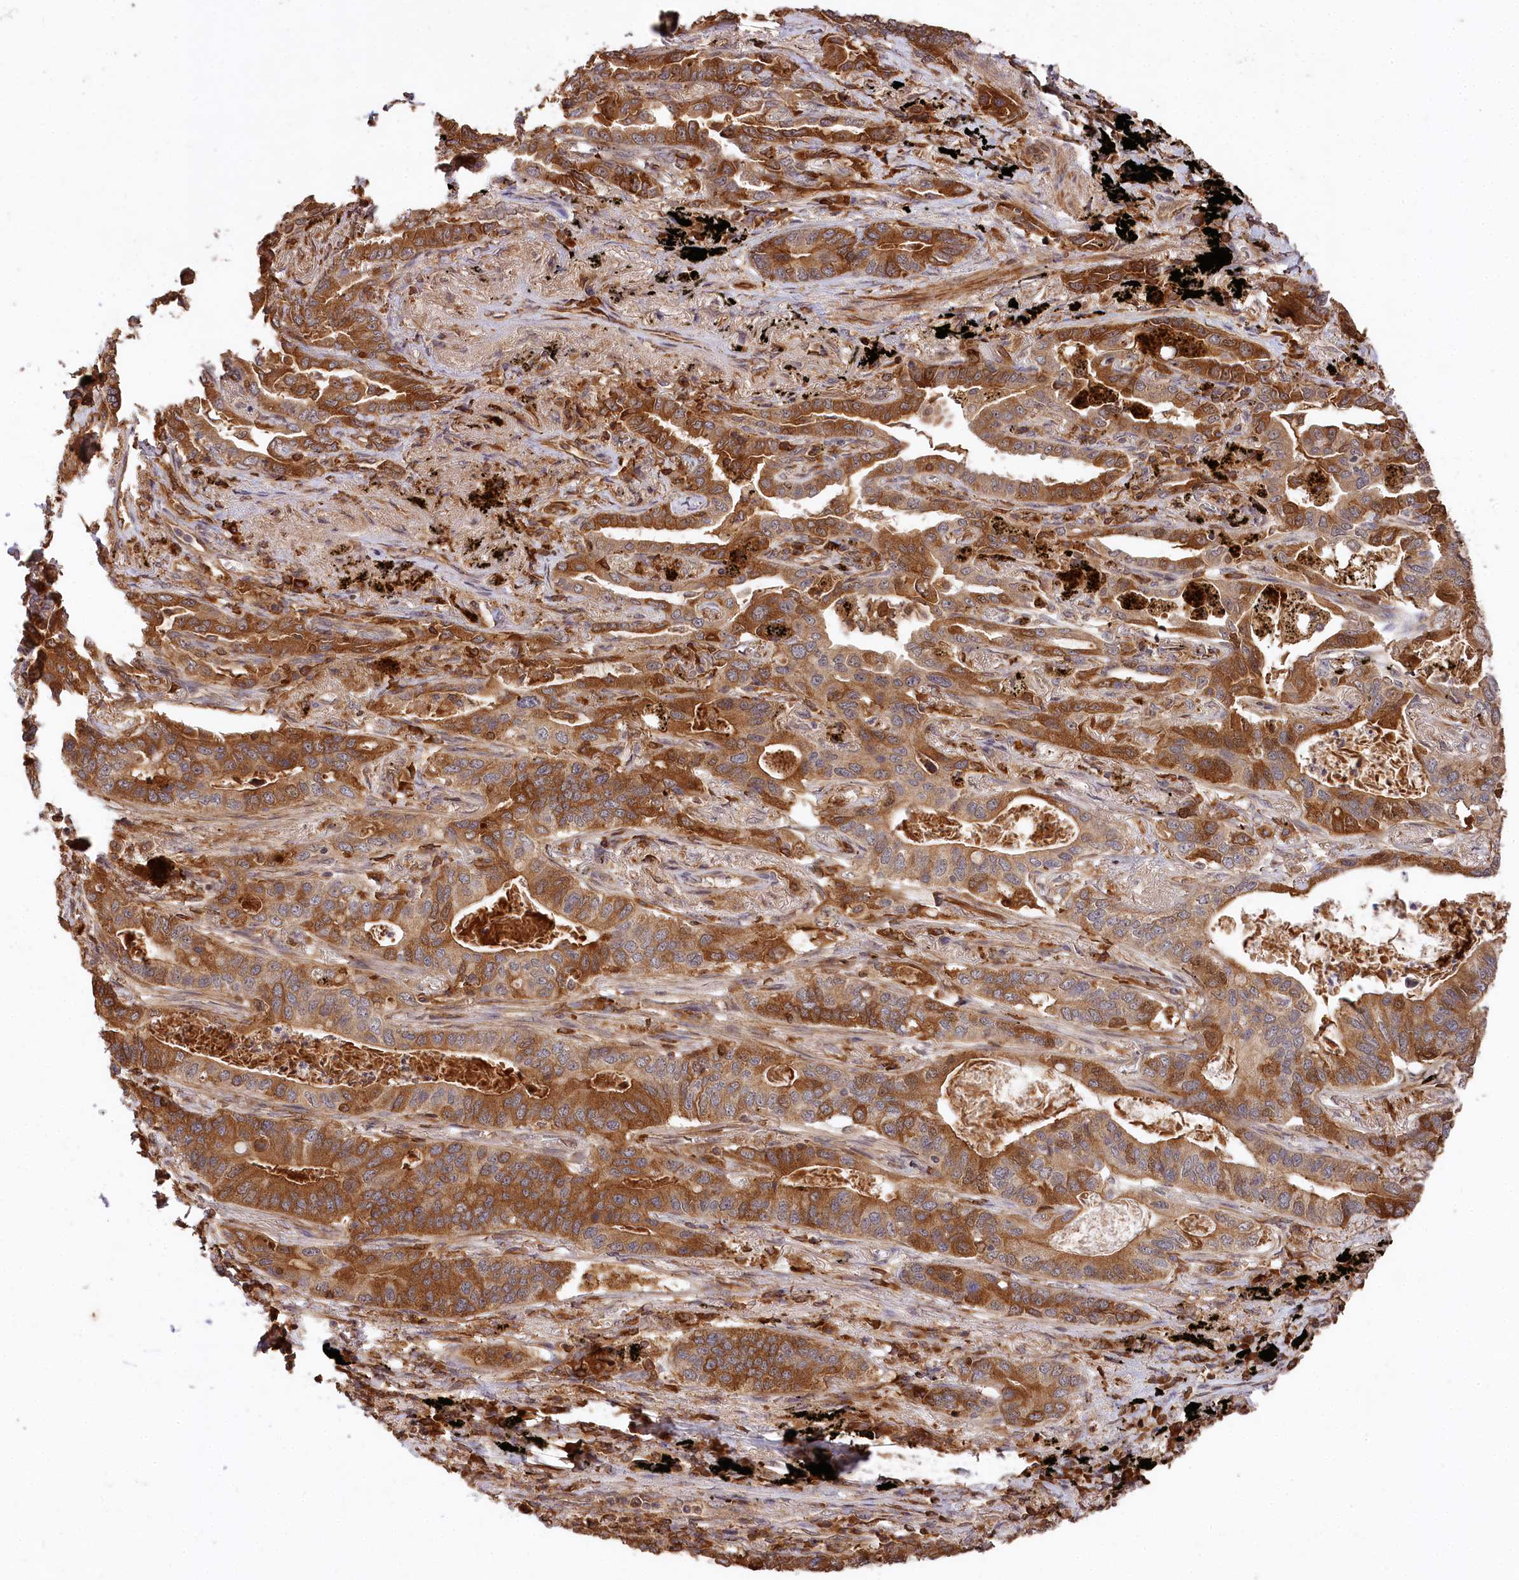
{"staining": {"intensity": "moderate", "quantity": ">75%", "location": "cytoplasmic/membranous"}, "tissue": "lung cancer", "cell_type": "Tumor cells", "image_type": "cancer", "snomed": [{"axis": "morphology", "description": "Adenocarcinoma, NOS"}, {"axis": "topography", "description": "Lung"}], "caption": "This image demonstrates immunohistochemistry staining of adenocarcinoma (lung), with medium moderate cytoplasmic/membranous staining in about >75% of tumor cells.", "gene": "MCF2L2", "patient": {"sex": "male", "age": 67}}